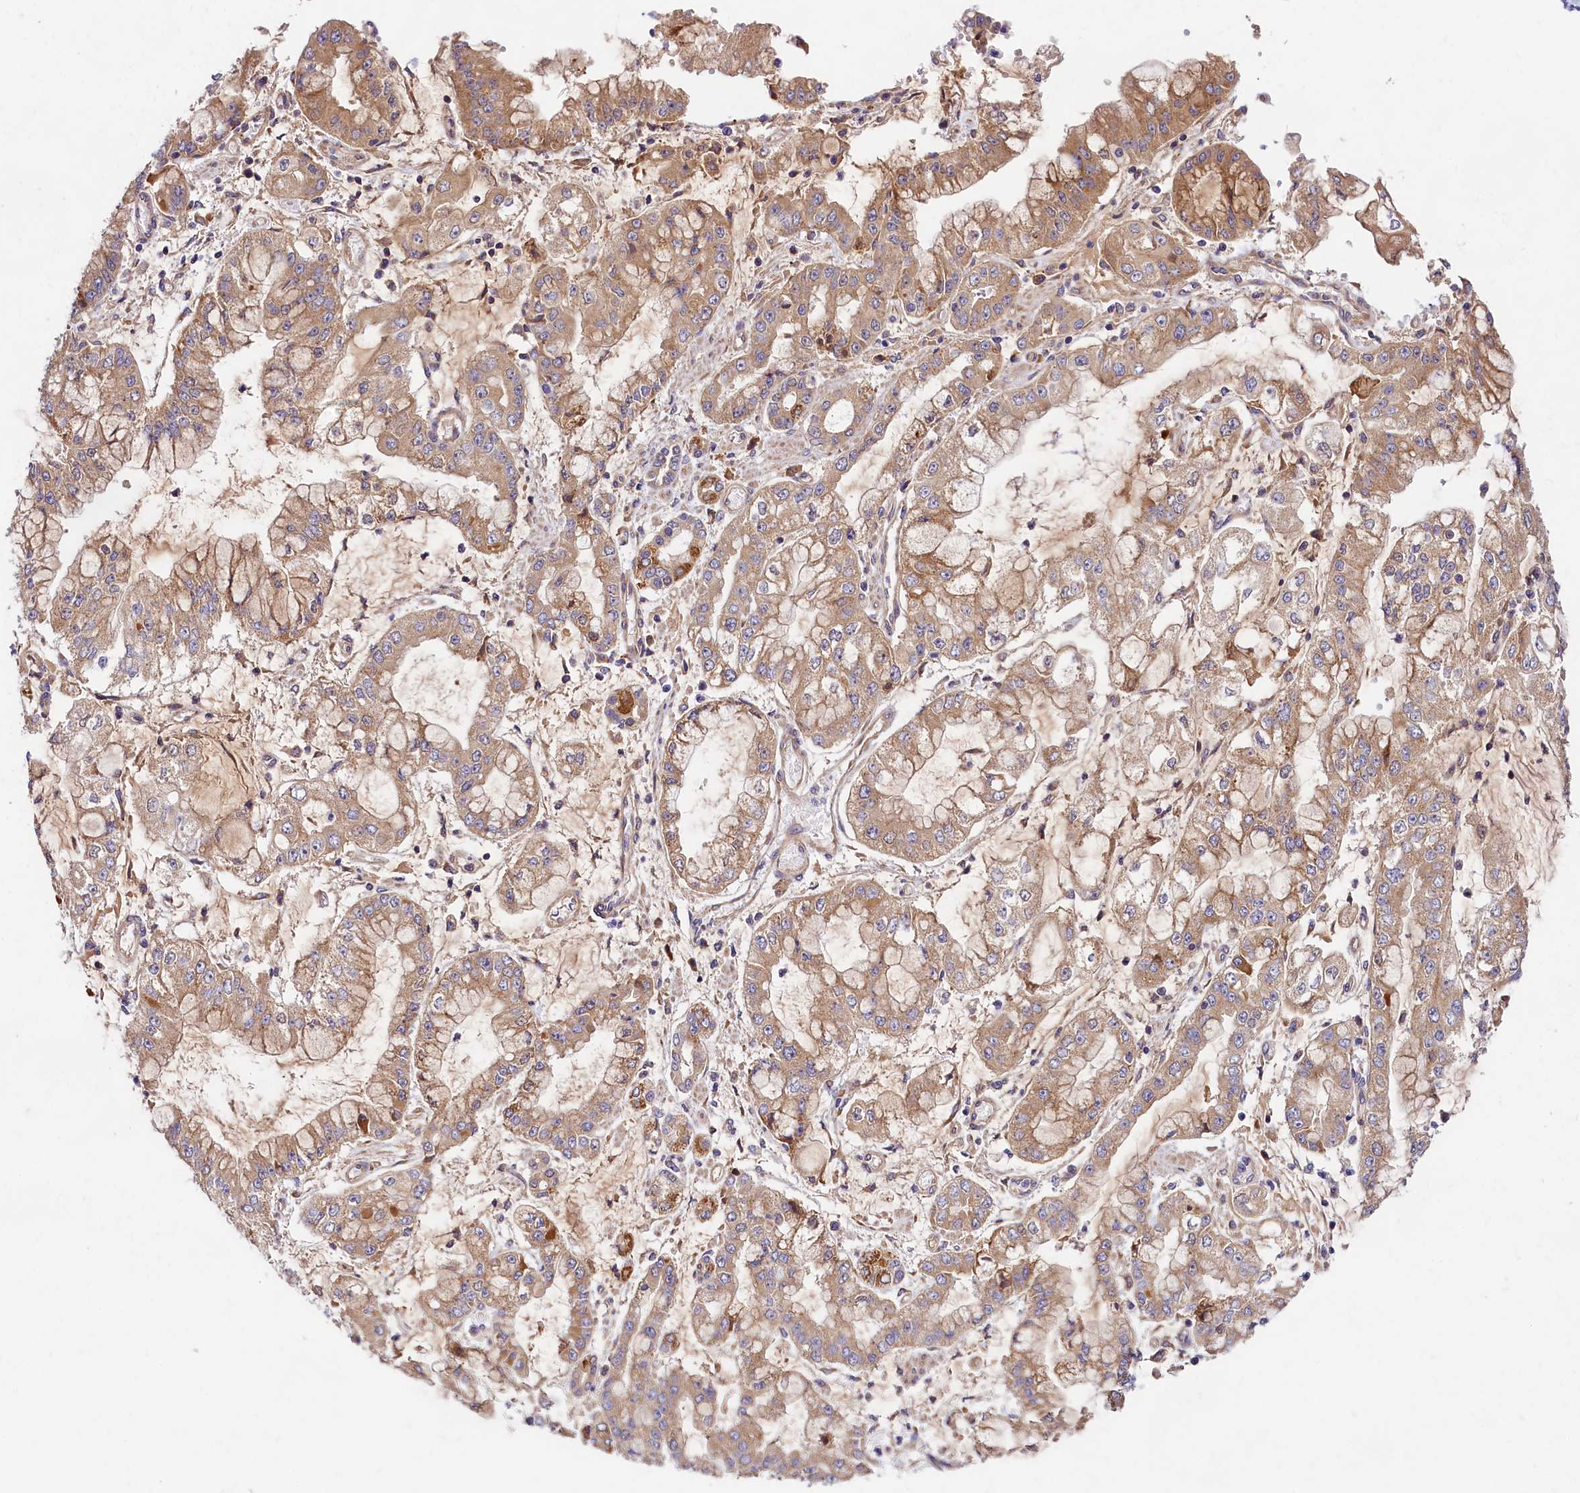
{"staining": {"intensity": "moderate", "quantity": "25%-75%", "location": "cytoplasmic/membranous"}, "tissue": "stomach cancer", "cell_type": "Tumor cells", "image_type": "cancer", "snomed": [{"axis": "morphology", "description": "Adenocarcinoma, NOS"}, {"axis": "topography", "description": "Stomach"}], "caption": "A high-resolution histopathology image shows immunohistochemistry (IHC) staining of adenocarcinoma (stomach), which reveals moderate cytoplasmic/membranous staining in approximately 25%-75% of tumor cells.", "gene": "SPG11", "patient": {"sex": "male", "age": 76}}